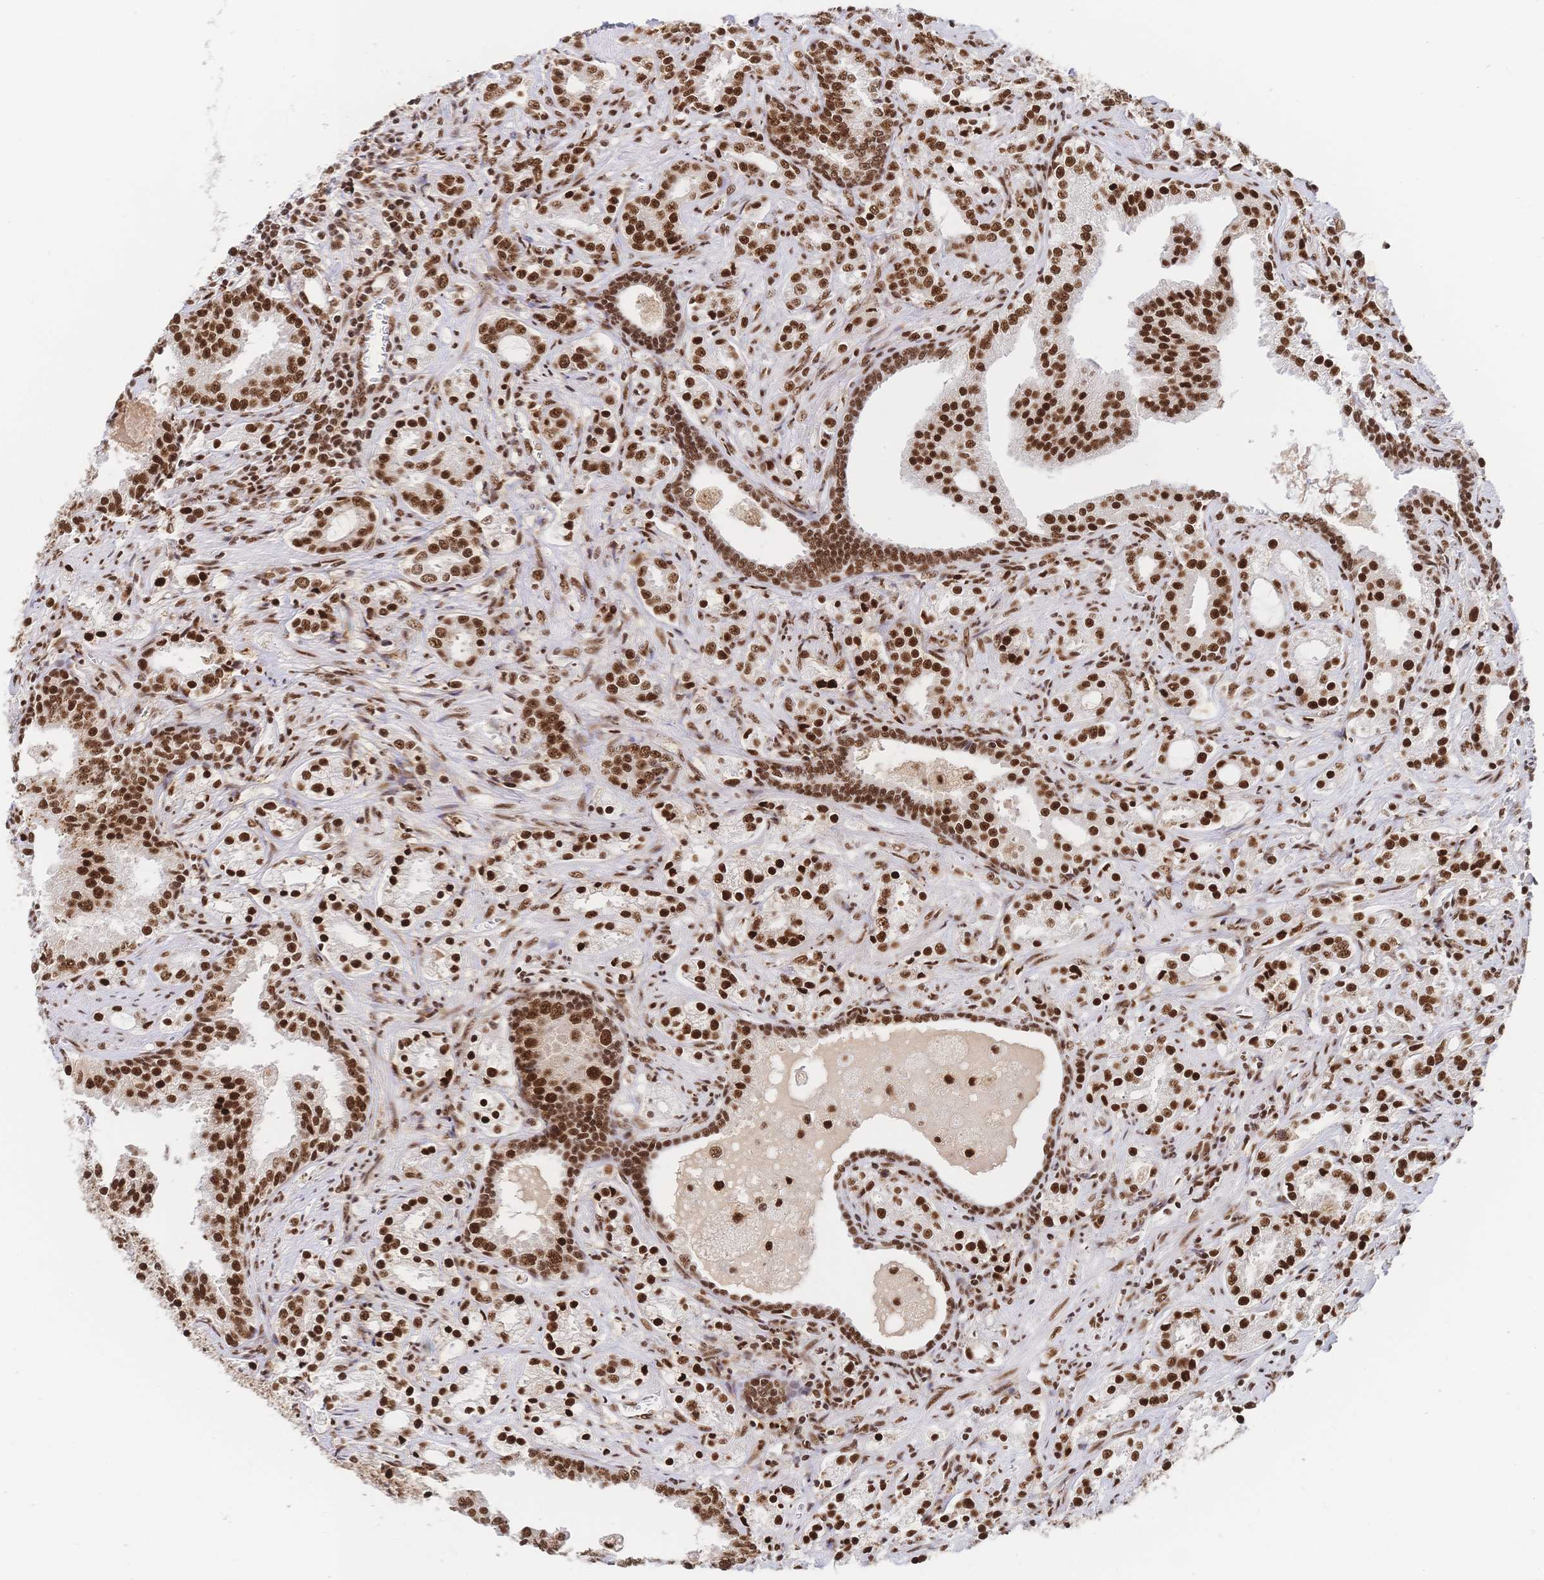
{"staining": {"intensity": "strong", "quantity": ">75%", "location": "nuclear"}, "tissue": "prostate cancer", "cell_type": "Tumor cells", "image_type": "cancer", "snomed": [{"axis": "morphology", "description": "Adenocarcinoma, Medium grade"}, {"axis": "topography", "description": "Prostate"}], "caption": "The histopathology image exhibits staining of adenocarcinoma (medium-grade) (prostate), revealing strong nuclear protein positivity (brown color) within tumor cells.", "gene": "SRSF1", "patient": {"sex": "male", "age": 57}}